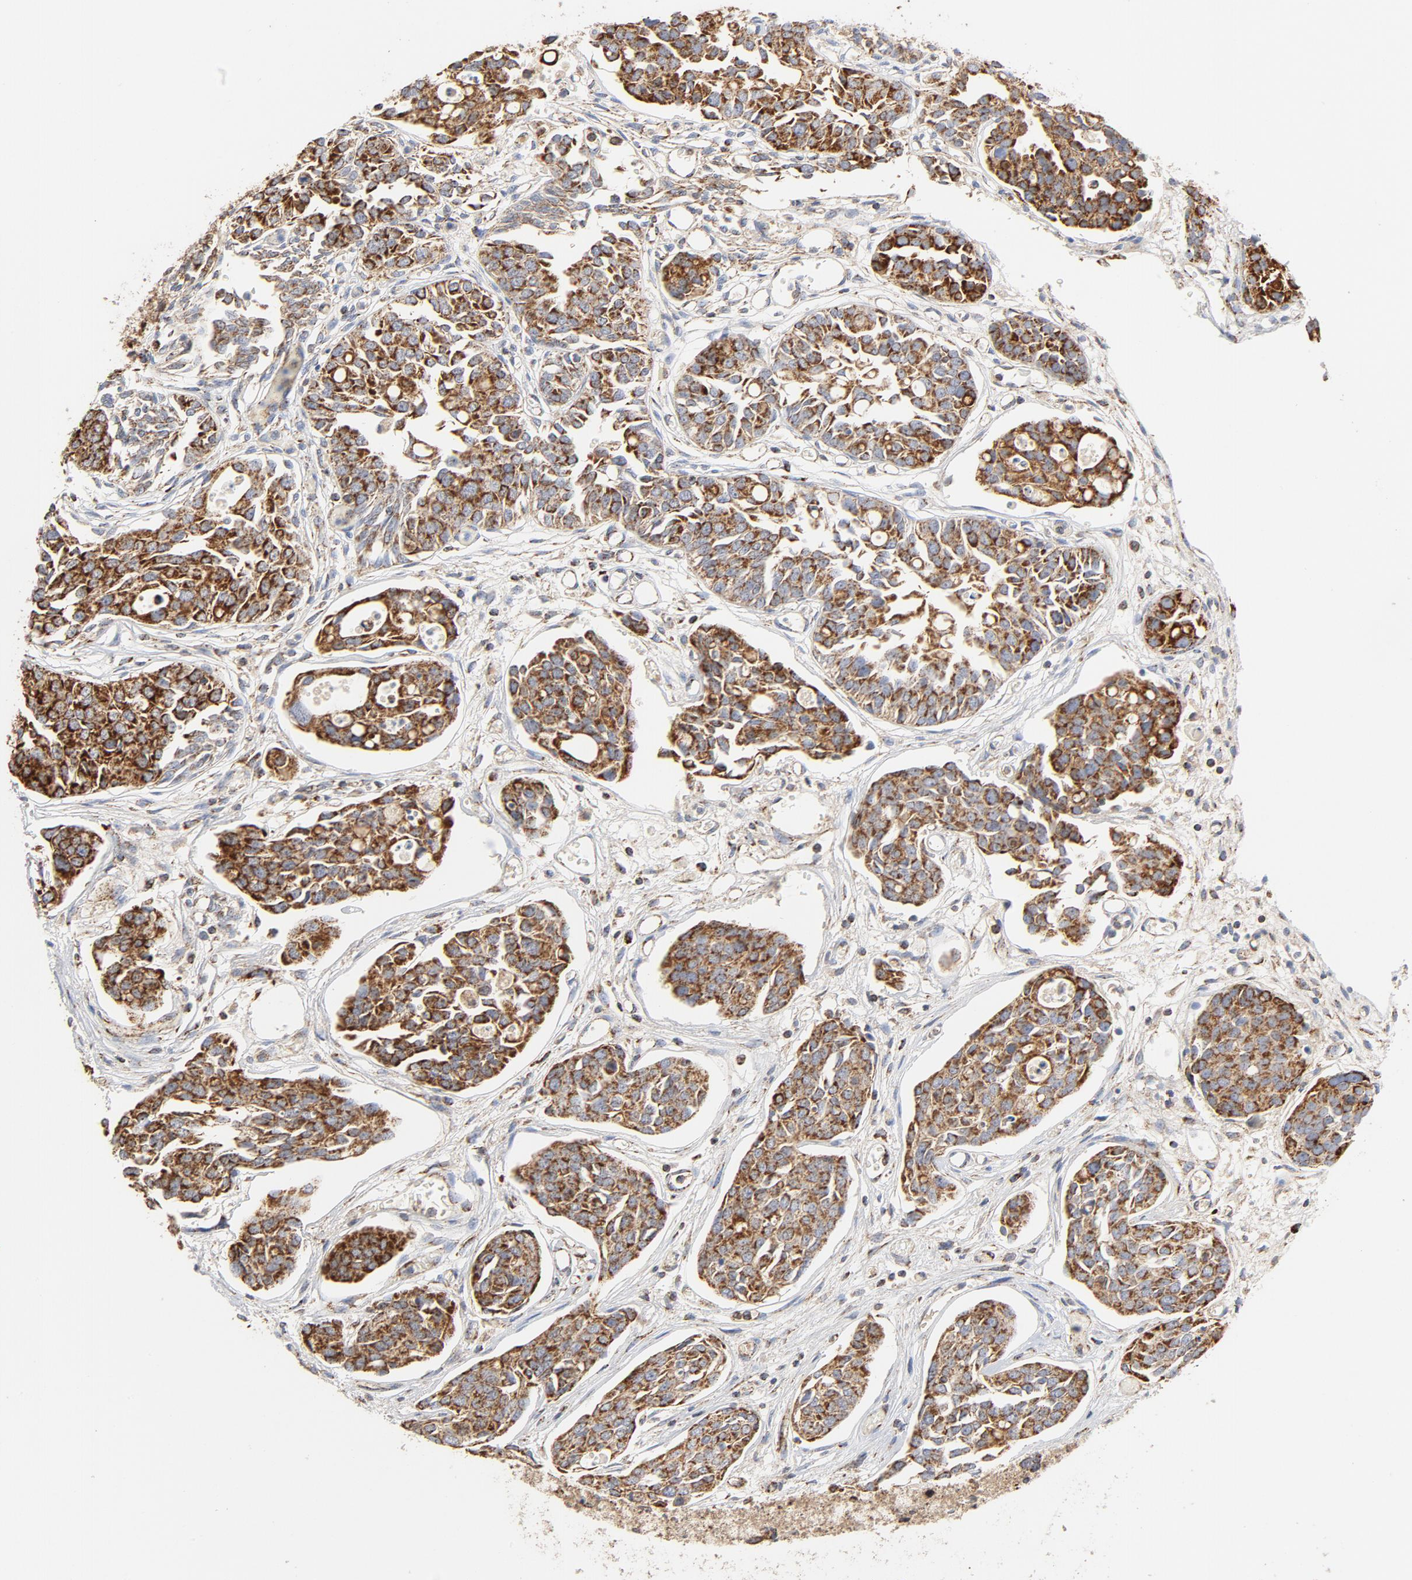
{"staining": {"intensity": "strong", "quantity": ">75%", "location": "cytoplasmic/membranous"}, "tissue": "urothelial cancer", "cell_type": "Tumor cells", "image_type": "cancer", "snomed": [{"axis": "morphology", "description": "Urothelial carcinoma, High grade"}, {"axis": "topography", "description": "Urinary bladder"}], "caption": "IHC histopathology image of neoplastic tissue: urothelial cancer stained using immunohistochemistry displays high levels of strong protein expression localized specifically in the cytoplasmic/membranous of tumor cells, appearing as a cytoplasmic/membranous brown color.", "gene": "PCNX4", "patient": {"sex": "male", "age": 78}}